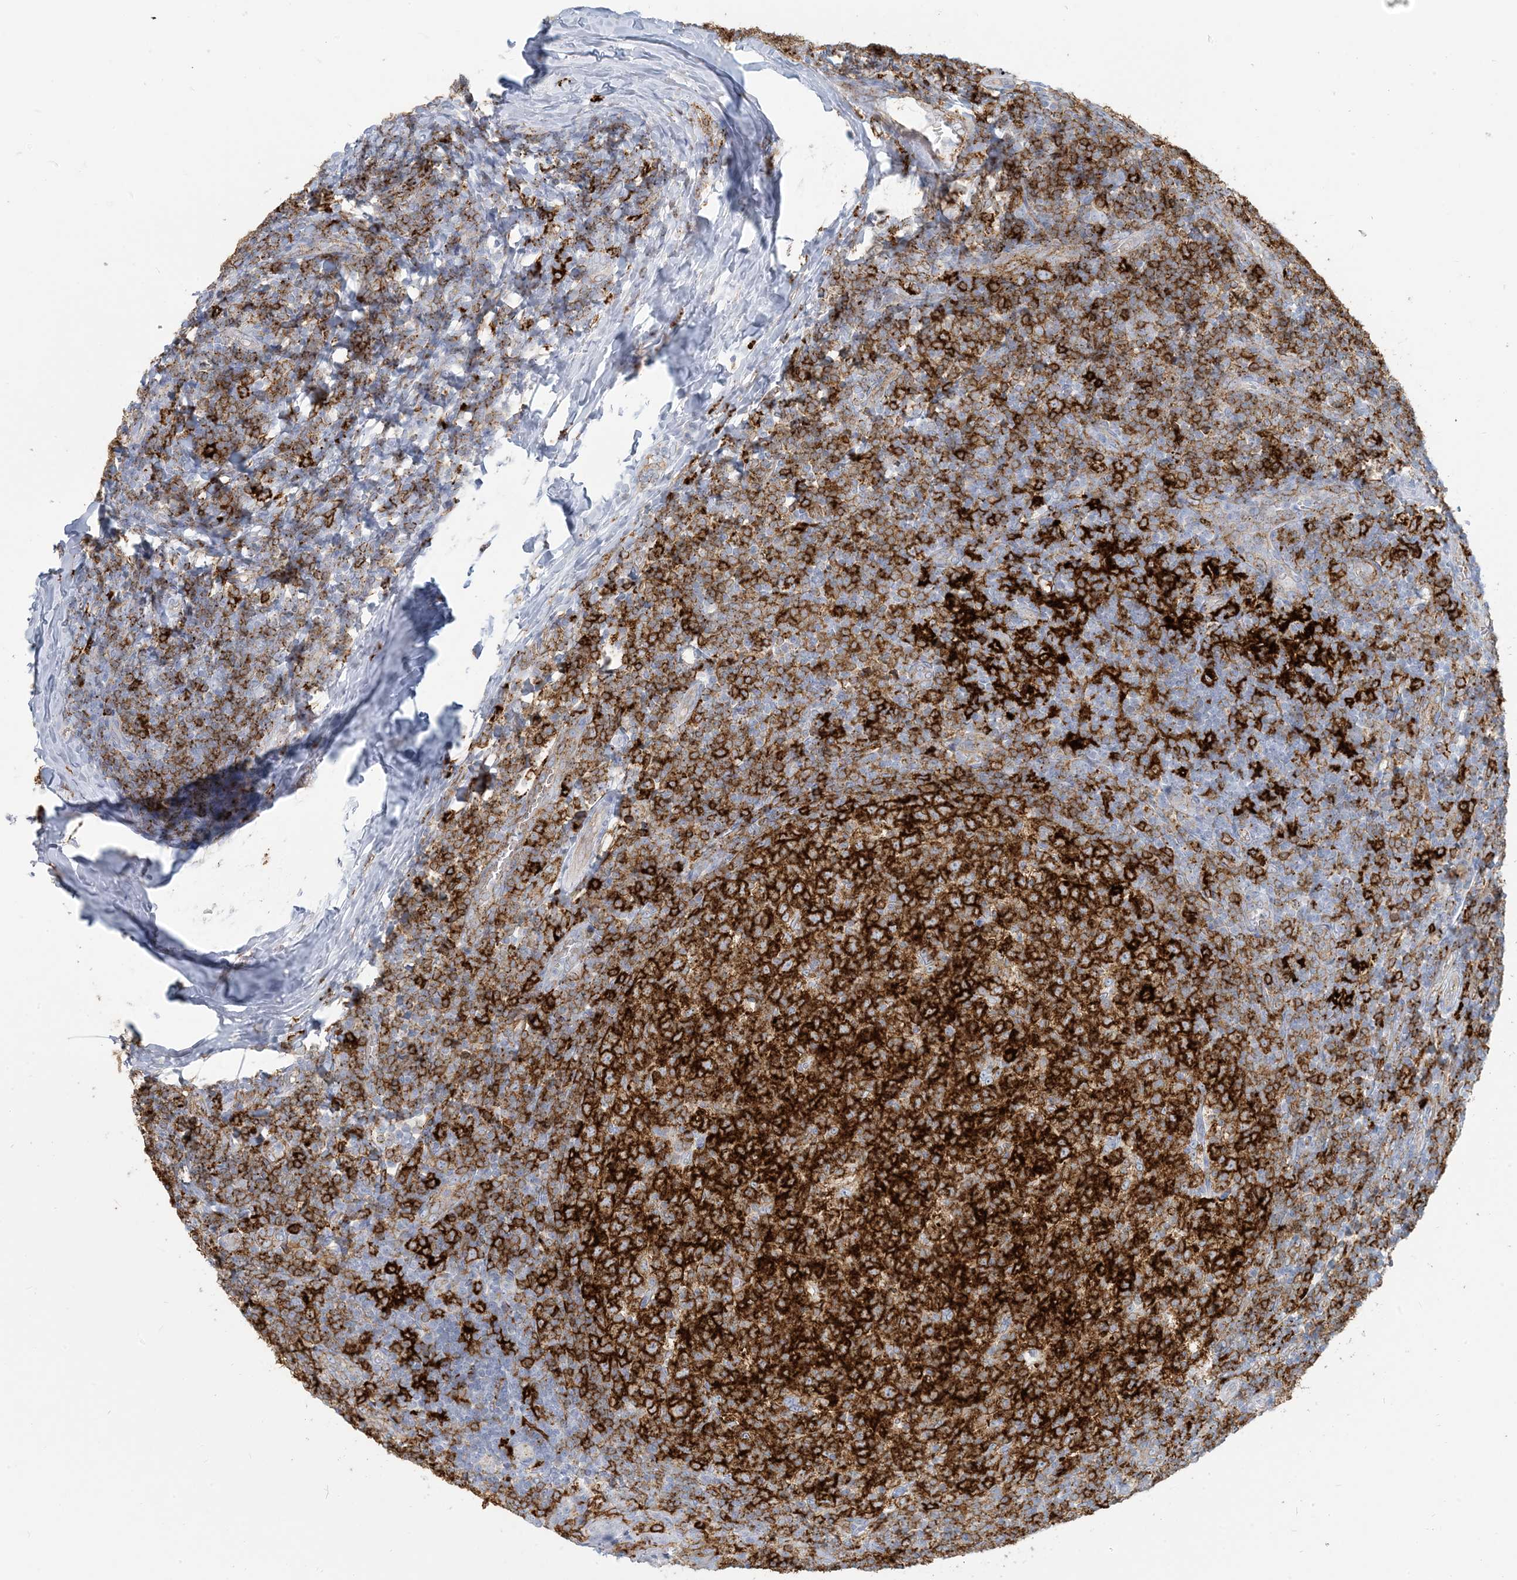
{"staining": {"intensity": "strong", "quantity": ">75%", "location": "cytoplasmic/membranous"}, "tissue": "tonsil", "cell_type": "Germinal center cells", "image_type": "normal", "snomed": [{"axis": "morphology", "description": "Normal tissue, NOS"}, {"axis": "topography", "description": "Tonsil"}], "caption": "Benign tonsil was stained to show a protein in brown. There is high levels of strong cytoplasmic/membranous expression in approximately >75% of germinal center cells.", "gene": "HLA", "patient": {"sex": "female", "age": 19}}